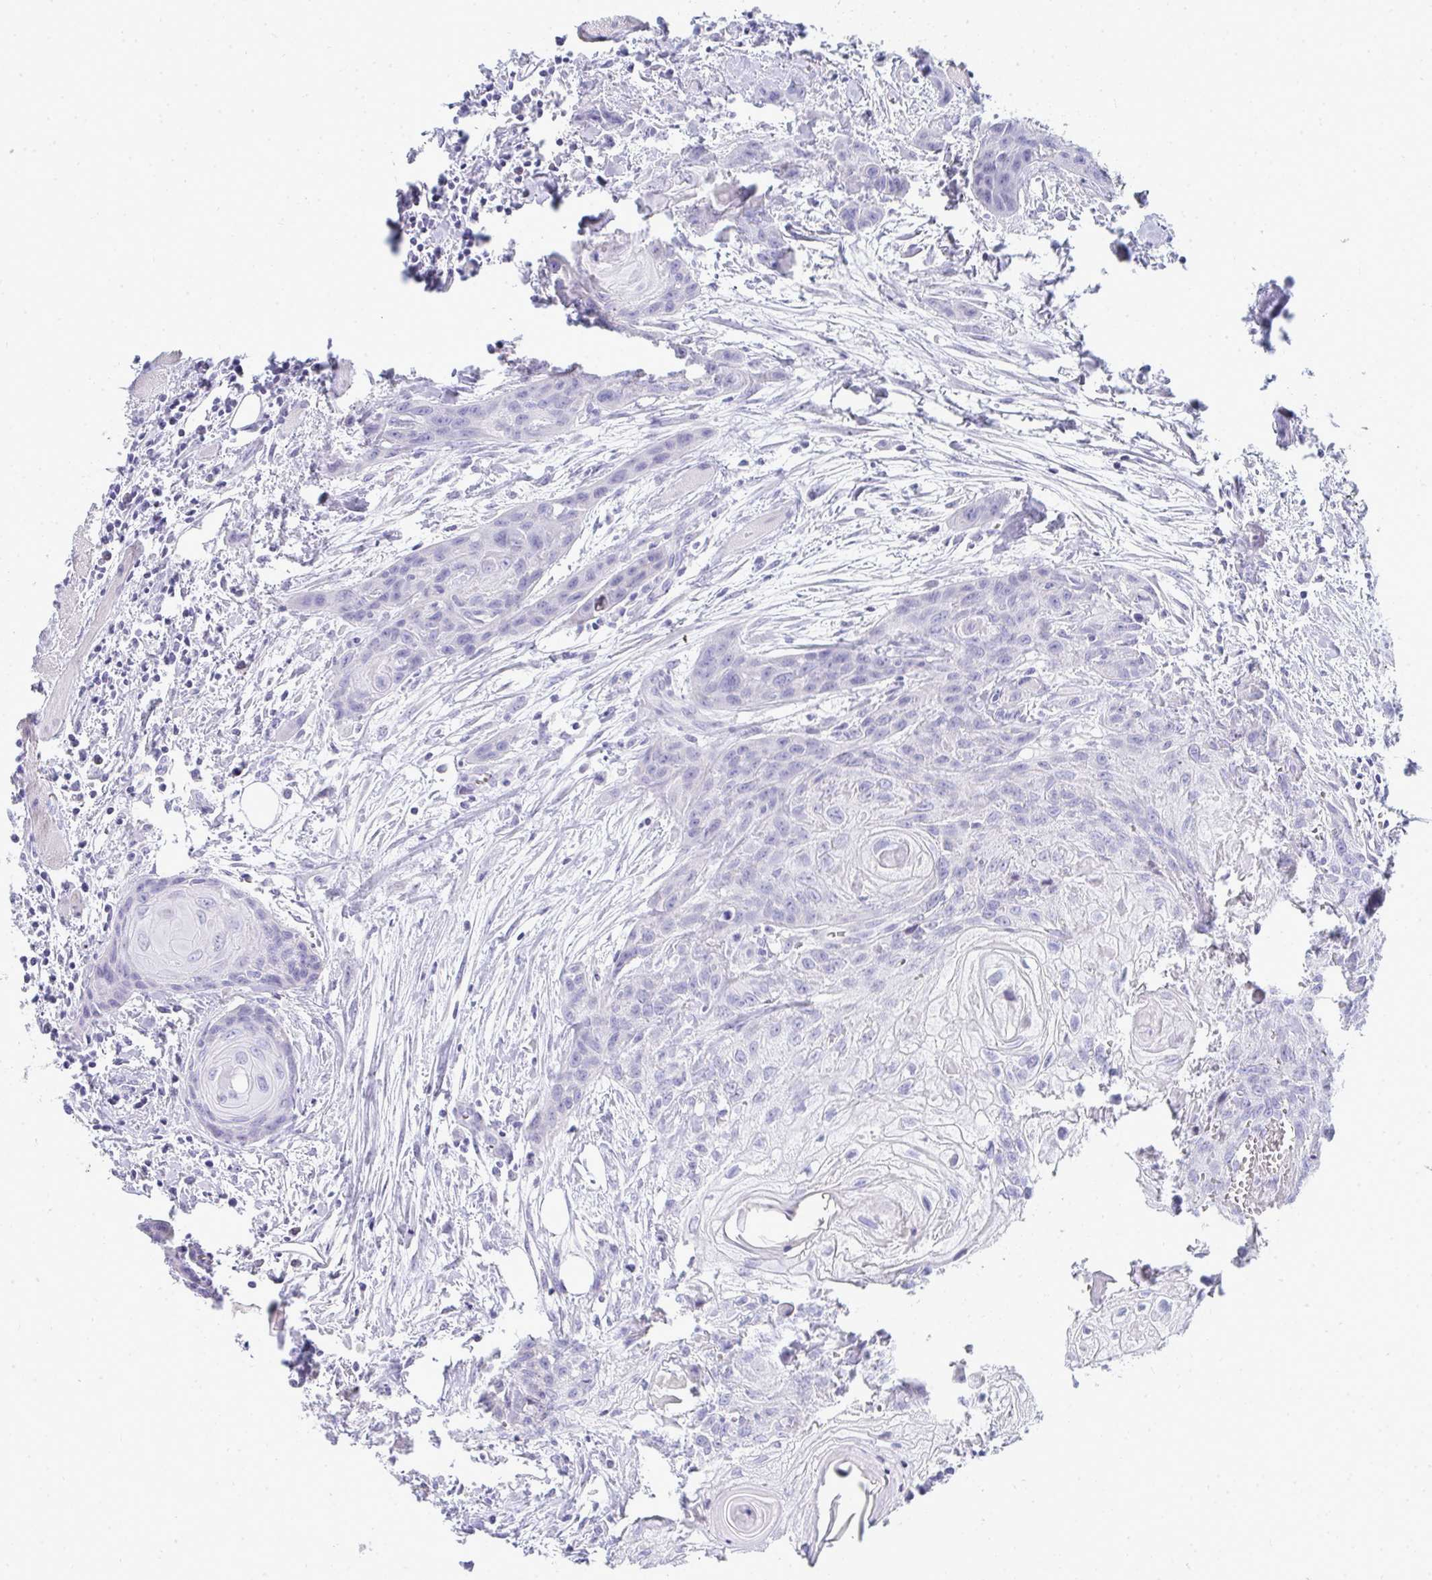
{"staining": {"intensity": "negative", "quantity": "none", "location": "none"}, "tissue": "head and neck cancer", "cell_type": "Tumor cells", "image_type": "cancer", "snomed": [{"axis": "morphology", "description": "Squamous cell carcinoma, NOS"}, {"axis": "topography", "description": "Oral tissue"}, {"axis": "topography", "description": "Head-Neck"}], "caption": "A high-resolution histopathology image shows immunohistochemistry staining of head and neck cancer, which displays no significant staining in tumor cells.", "gene": "ZNF182", "patient": {"sex": "male", "age": 58}}